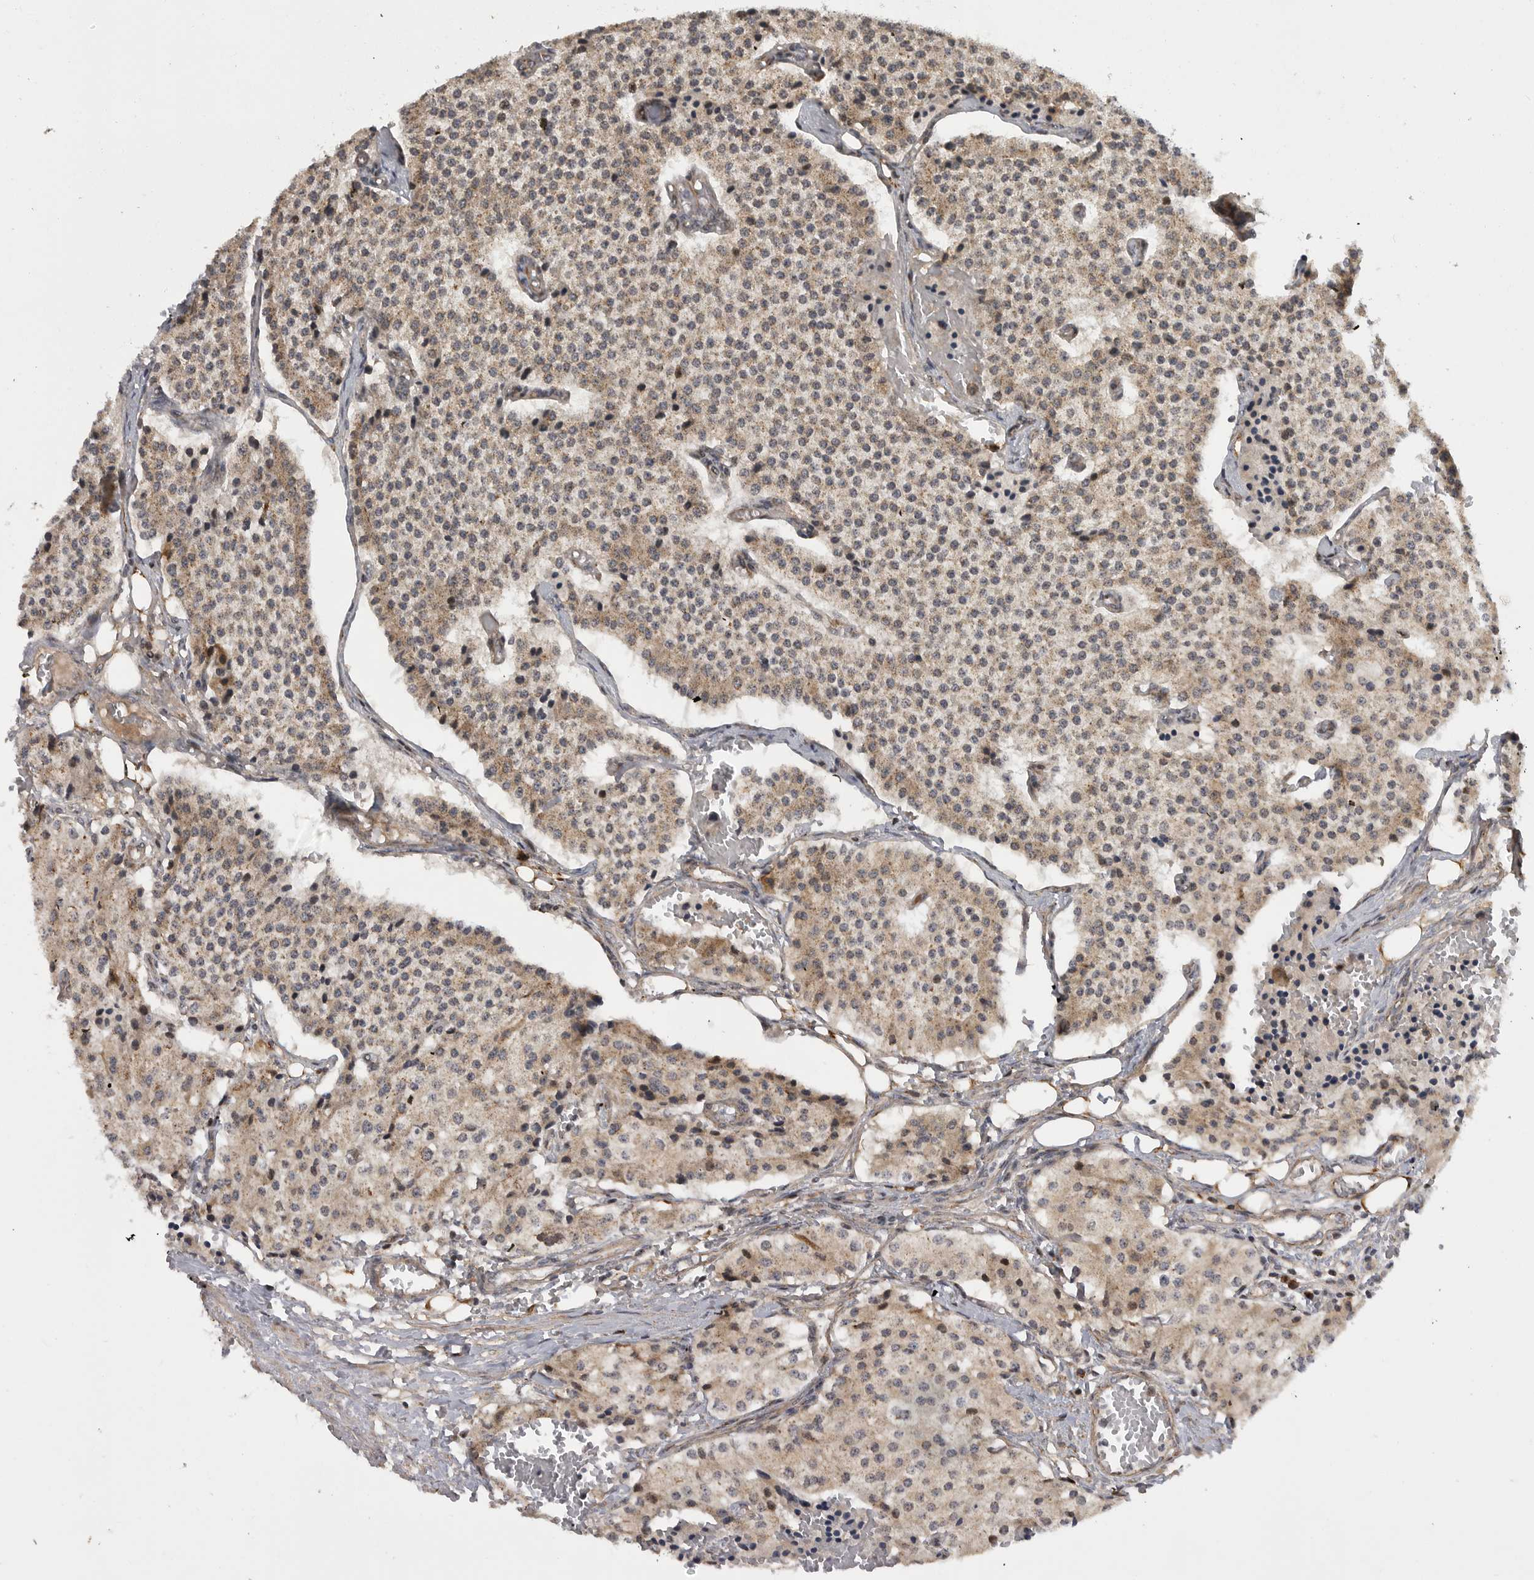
{"staining": {"intensity": "moderate", "quantity": ">75%", "location": "cytoplasmic/membranous"}, "tissue": "carcinoid", "cell_type": "Tumor cells", "image_type": "cancer", "snomed": [{"axis": "morphology", "description": "Carcinoid, malignant, NOS"}, {"axis": "topography", "description": "Colon"}], "caption": "Protein analysis of carcinoid tissue displays moderate cytoplasmic/membranous positivity in approximately >75% of tumor cells.", "gene": "TMPRSS11F", "patient": {"sex": "female", "age": 52}}